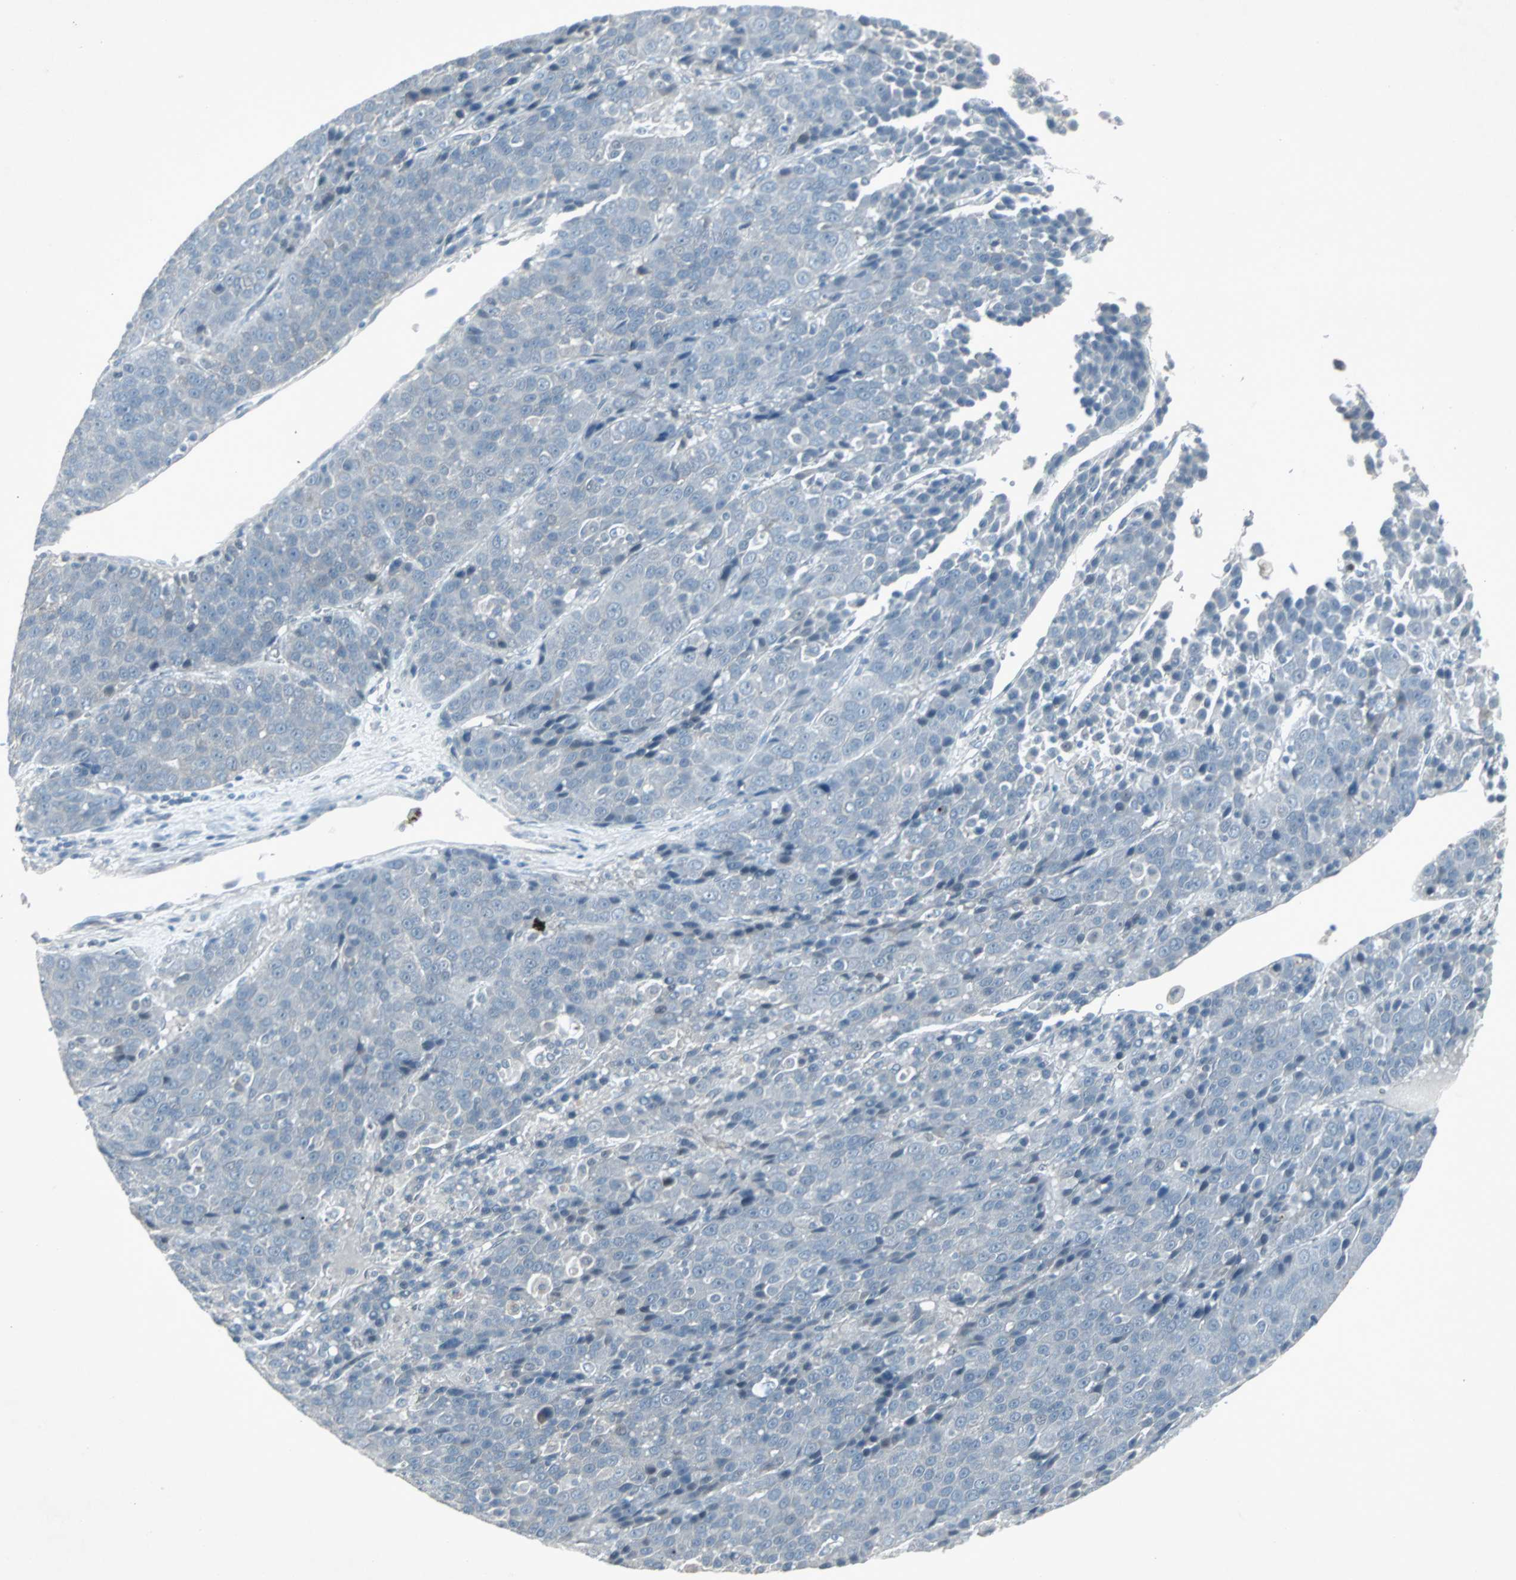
{"staining": {"intensity": "negative", "quantity": "none", "location": "none"}, "tissue": "liver cancer", "cell_type": "Tumor cells", "image_type": "cancer", "snomed": [{"axis": "morphology", "description": "Carcinoma, Hepatocellular, NOS"}, {"axis": "topography", "description": "Liver"}], "caption": "Hepatocellular carcinoma (liver) was stained to show a protein in brown. There is no significant expression in tumor cells.", "gene": "LANCL3", "patient": {"sex": "female", "age": 53}}